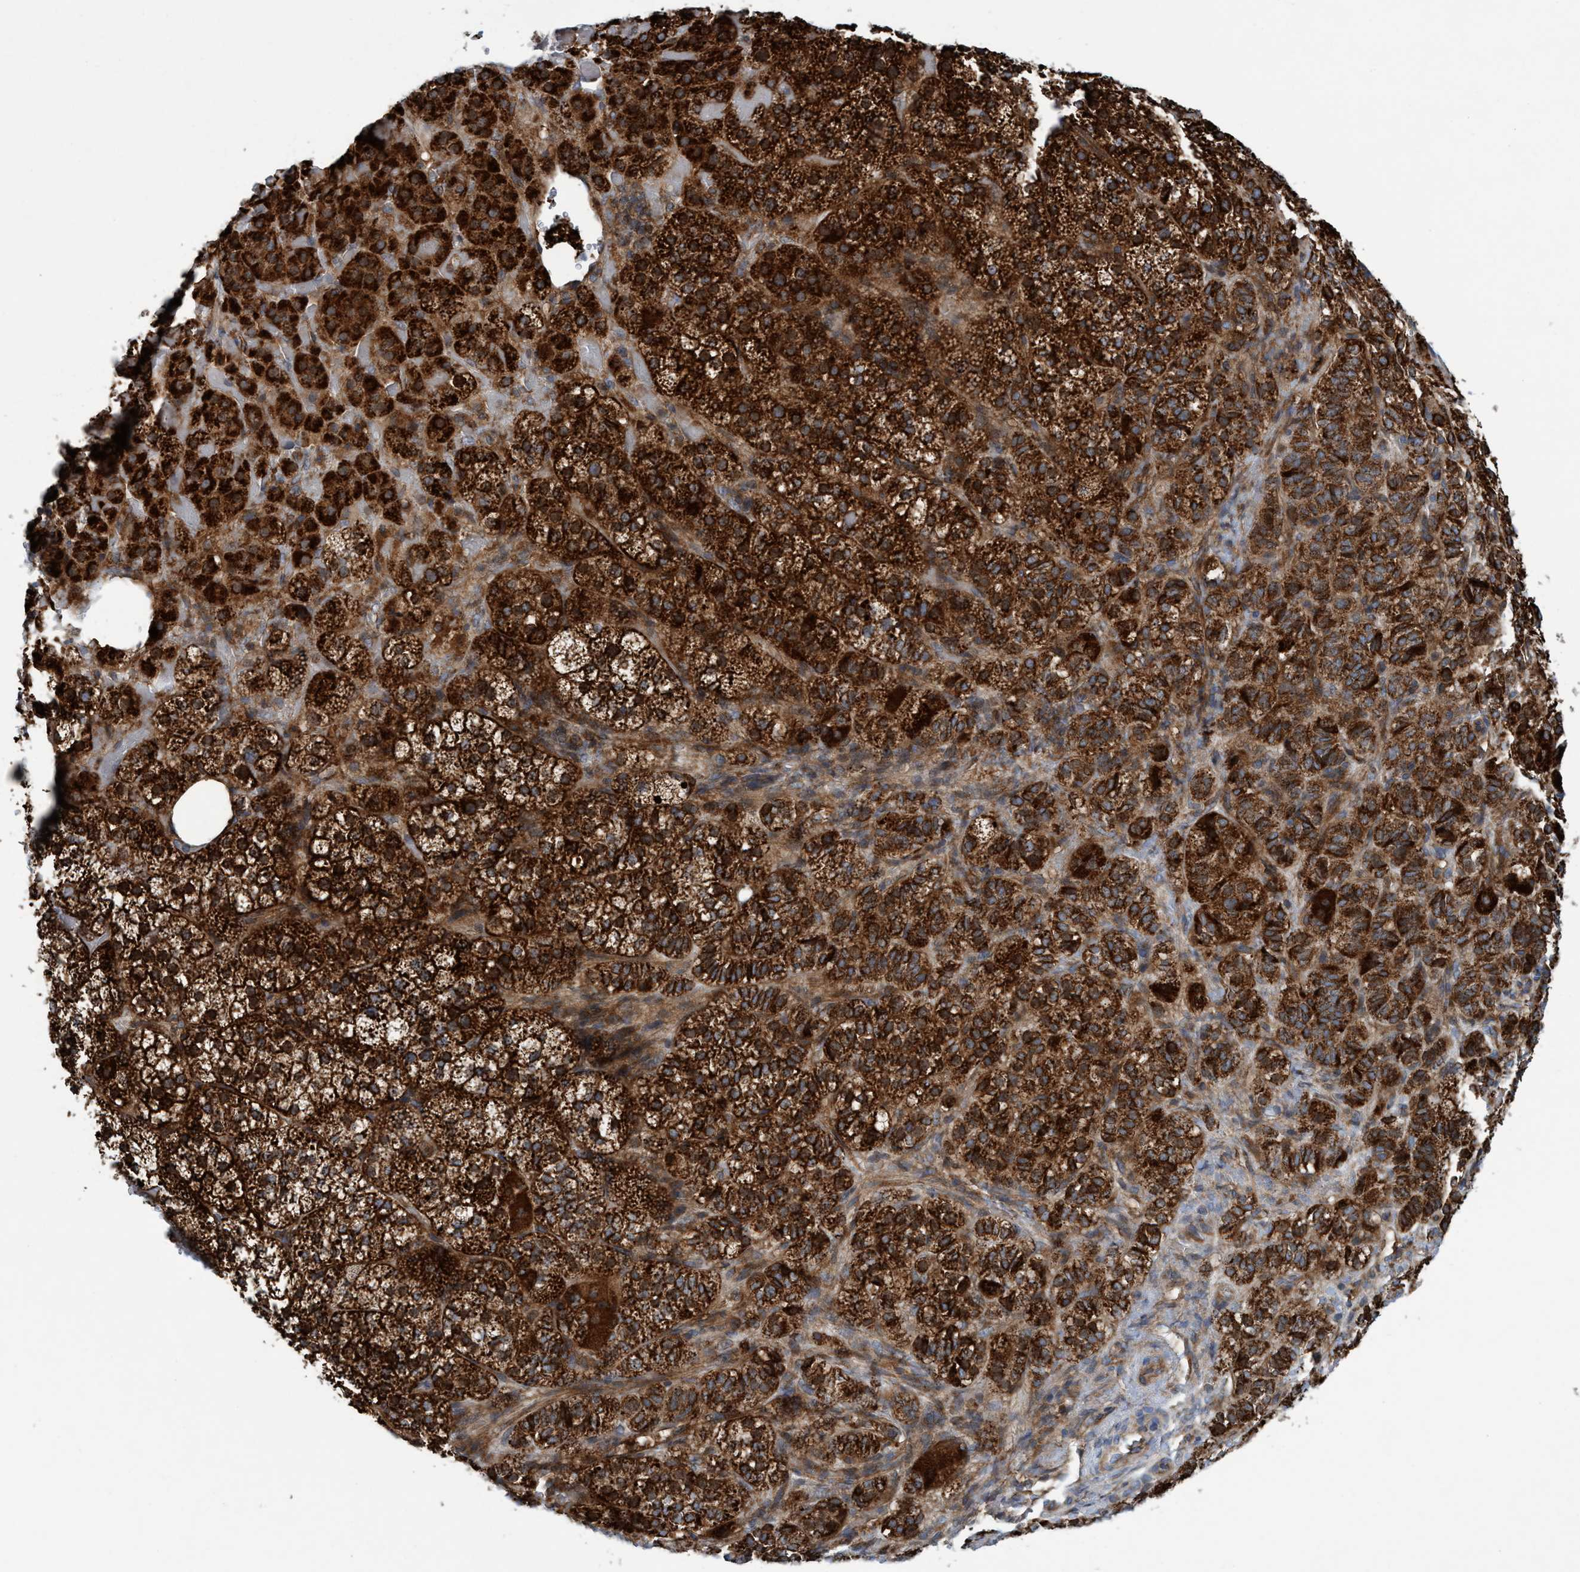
{"staining": {"intensity": "strong", "quantity": ">75%", "location": "cytoplasmic/membranous"}, "tissue": "adrenal gland", "cell_type": "Glandular cells", "image_type": "normal", "snomed": [{"axis": "morphology", "description": "Normal tissue, NOS"}, {"axis": "topography", "description": "Adrenal gland"}], "caption": "An image showing strong cytoplasmic/membranous expression in about >75% of glandular cells in benign adrenal gland, as visualized by brown immunohistochemical staining.", "gene": "SLC16A3", "patient": {"sex": "female", "age": 59}}